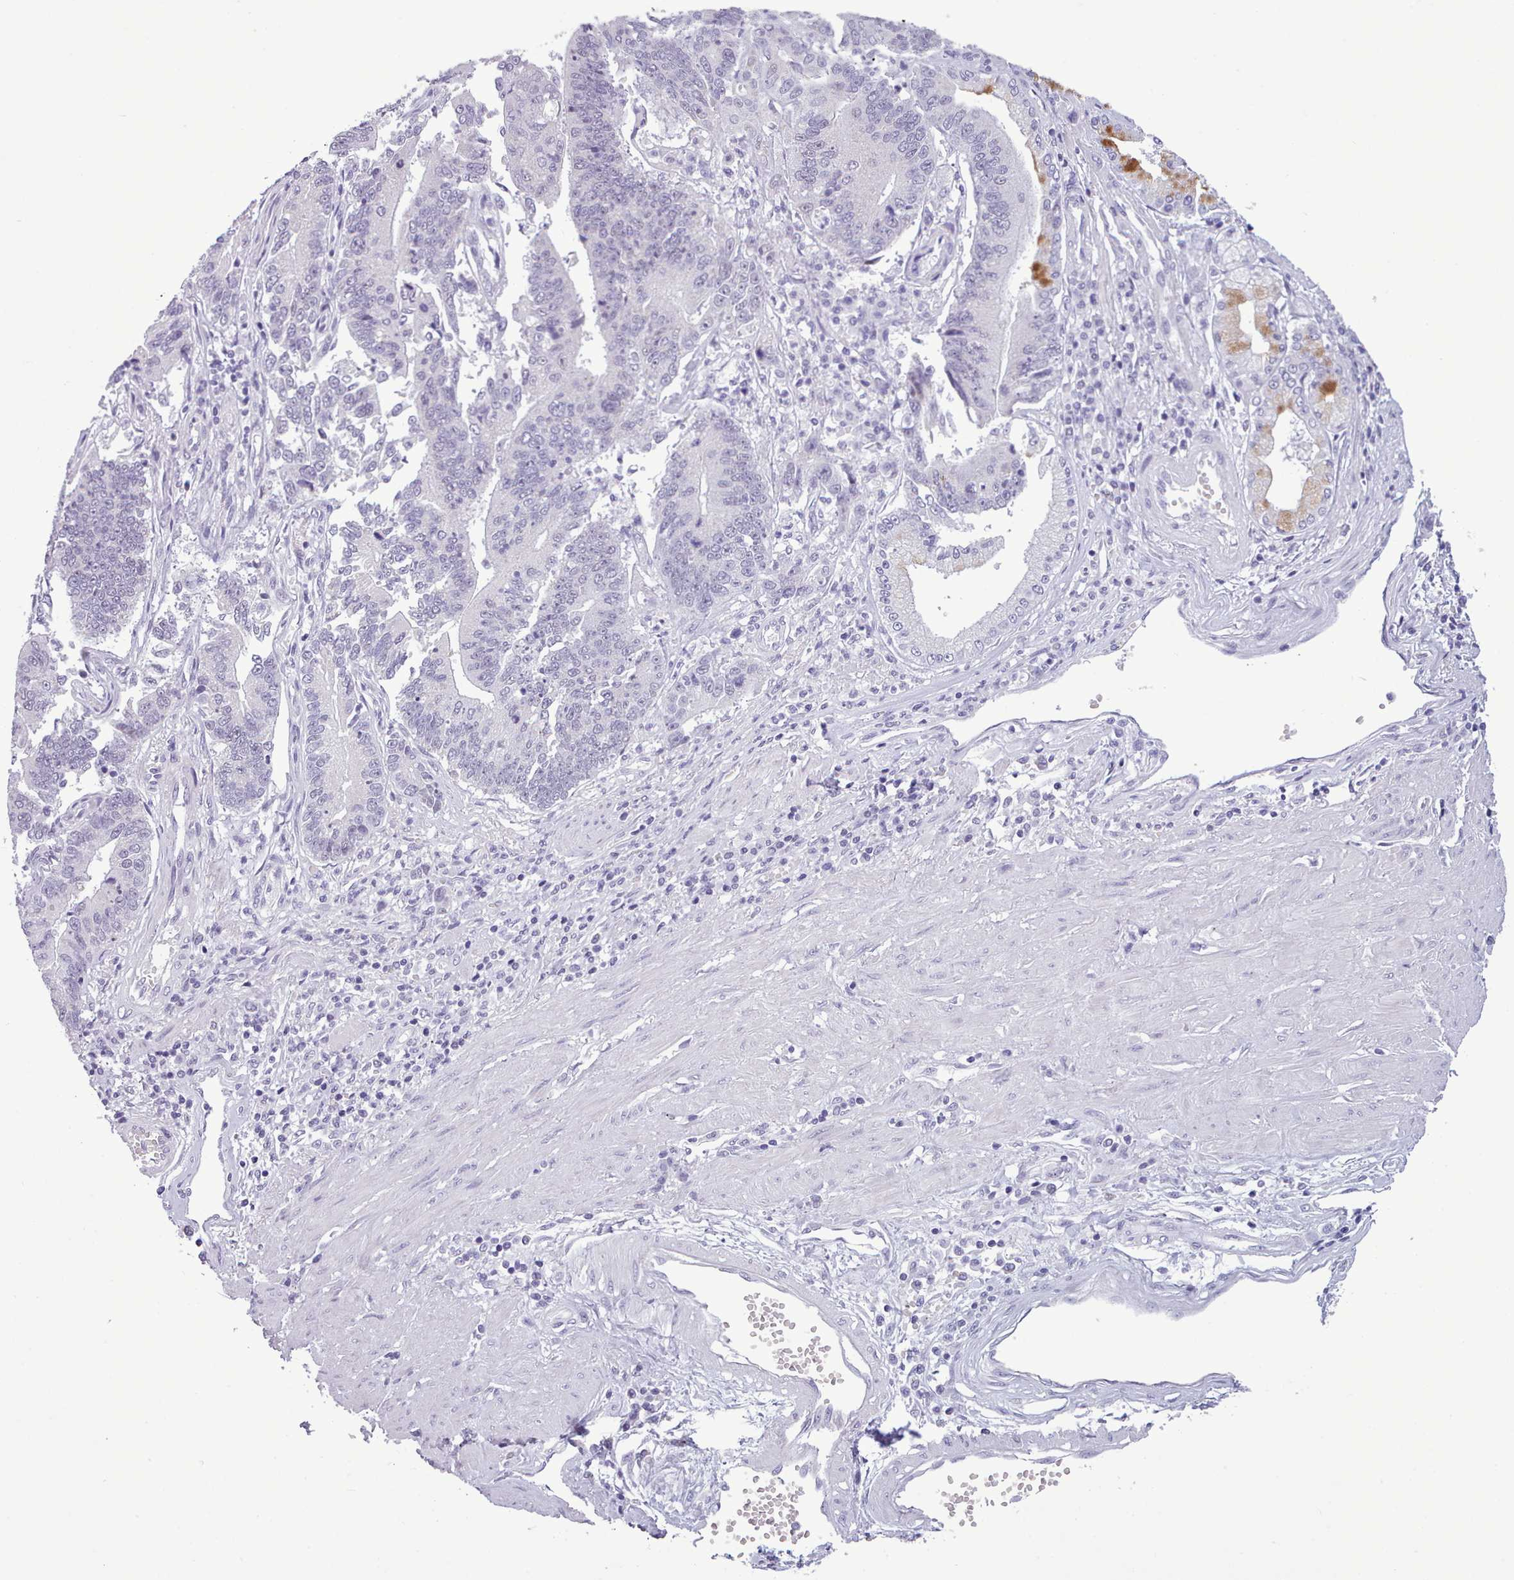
{"staining": {"intensity": "negative", "quantity": "none", "location": "none"}, "tissue": "stomach cancer", "cell_type": "Tumor cells", "image_type": "cancer", "snomed": [{"axis": "morphology", "description": "Adenocarcinoma, NOS"}, {"axis": "topography", "description": "Stomach"}], "caption": "There is no significant staining in tumor cells of stomach cancer. The staining was performed using DAB (3,3'-diaminobenzidine) to visualize the protein expression in brown, while the nuclei were stained in blue with hematoxylin (Magnification: 20x).", "gene": "FBXO48", "patient": {"sex": "male", "age": 59}}